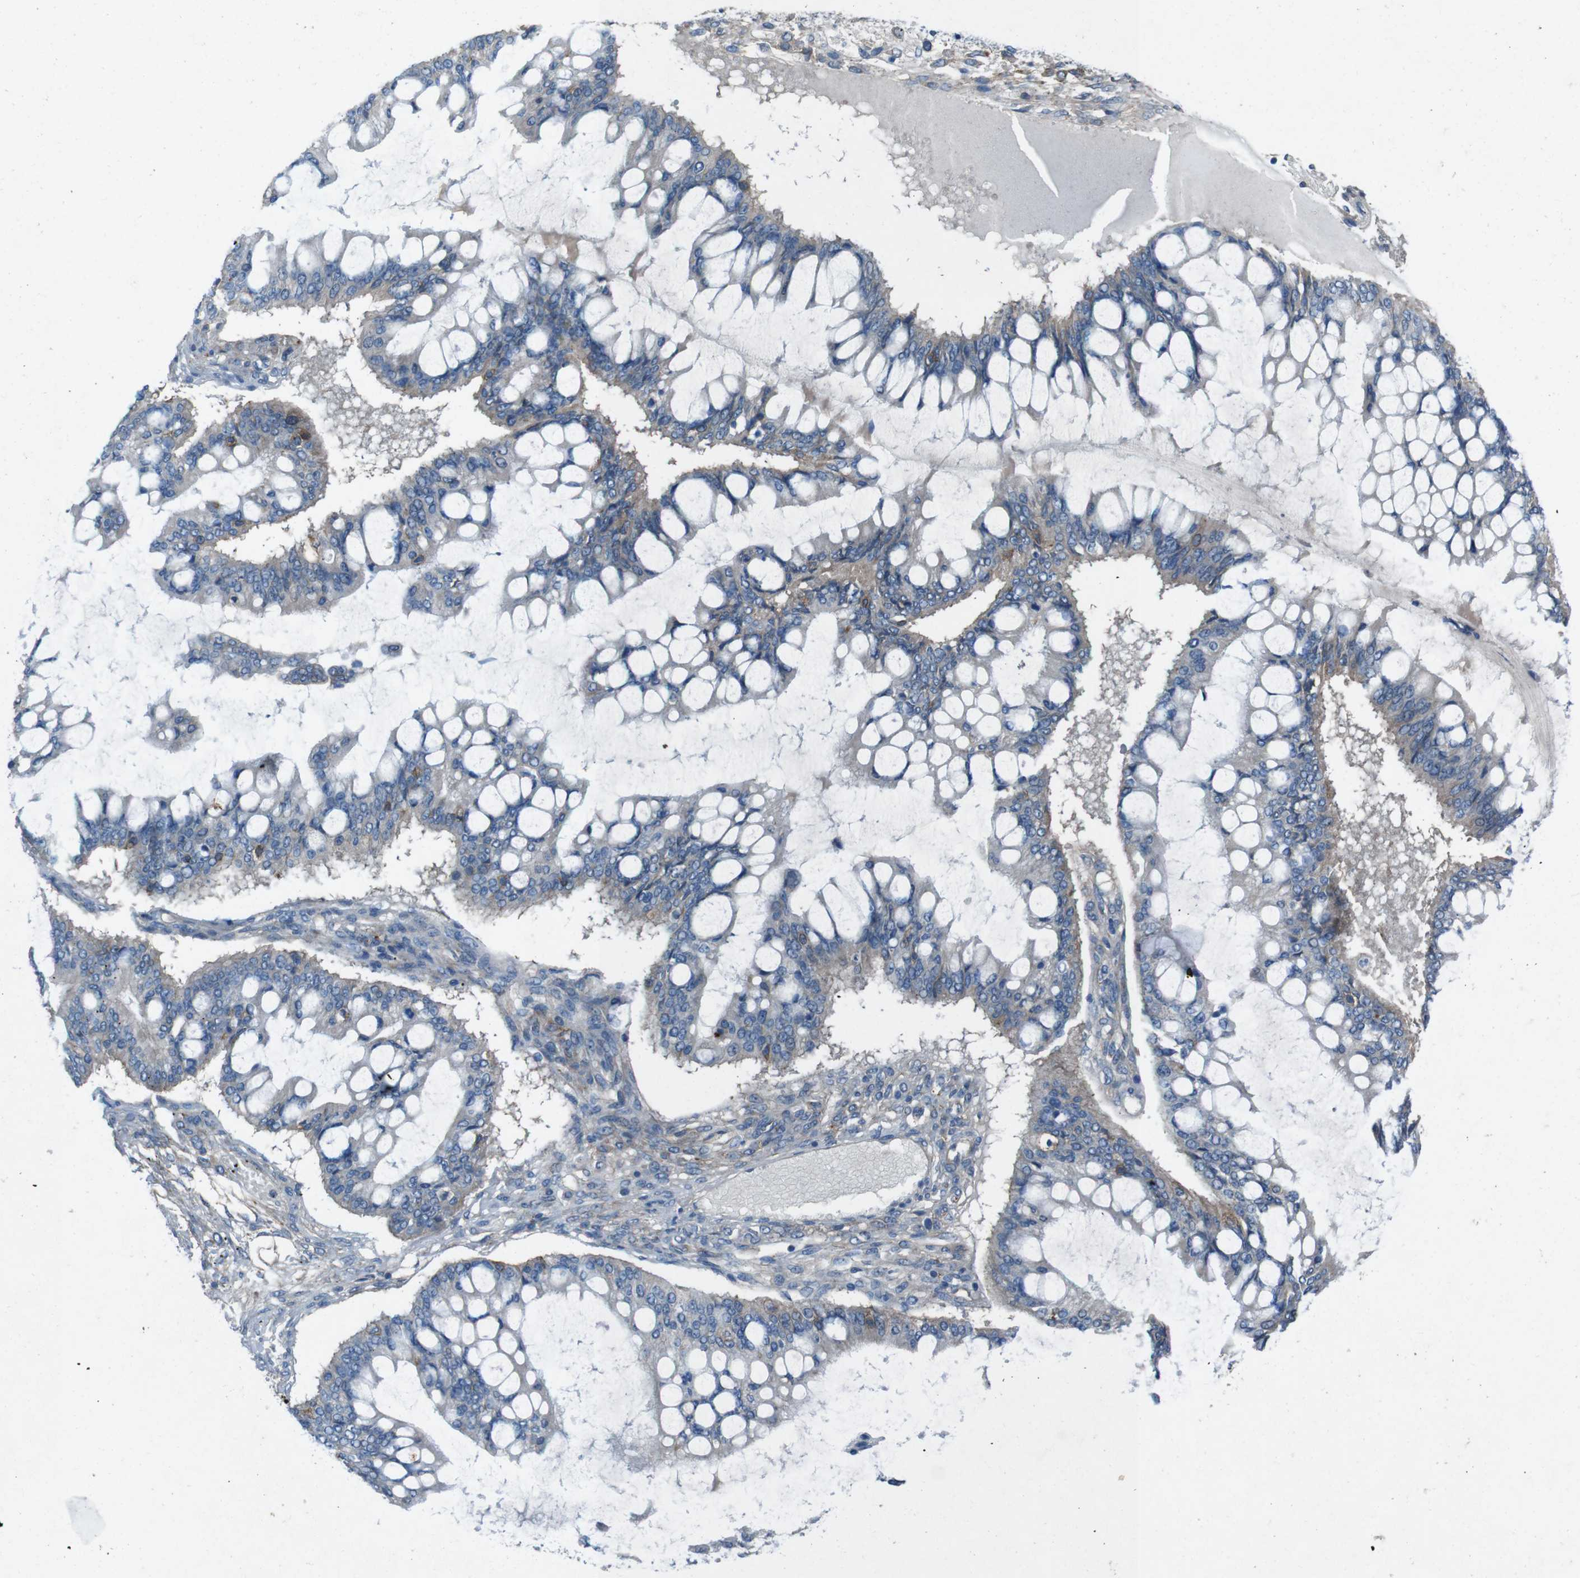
{"staining": {"intensity": "weak", "quantity": "<25%", "location": "cytoplasmic/membranous"}, "tissue": "ovarian cancer", "cell_type": "Tumor cells", "image_type": "cancer", "snomed": [{"axis": "morphology", "description": "Cystadenocarcinoma, mucinous, NOS"}, {"axis": "topography", "description": "Ovary"}], "caption": "Human ovarian cancer (mucinous cystadenocarcinoma) stained for a protein using IHC exhibits no positivity in tumor cells.", "gene": "PVR", "patient": {"sex": "female", "age": 73}}